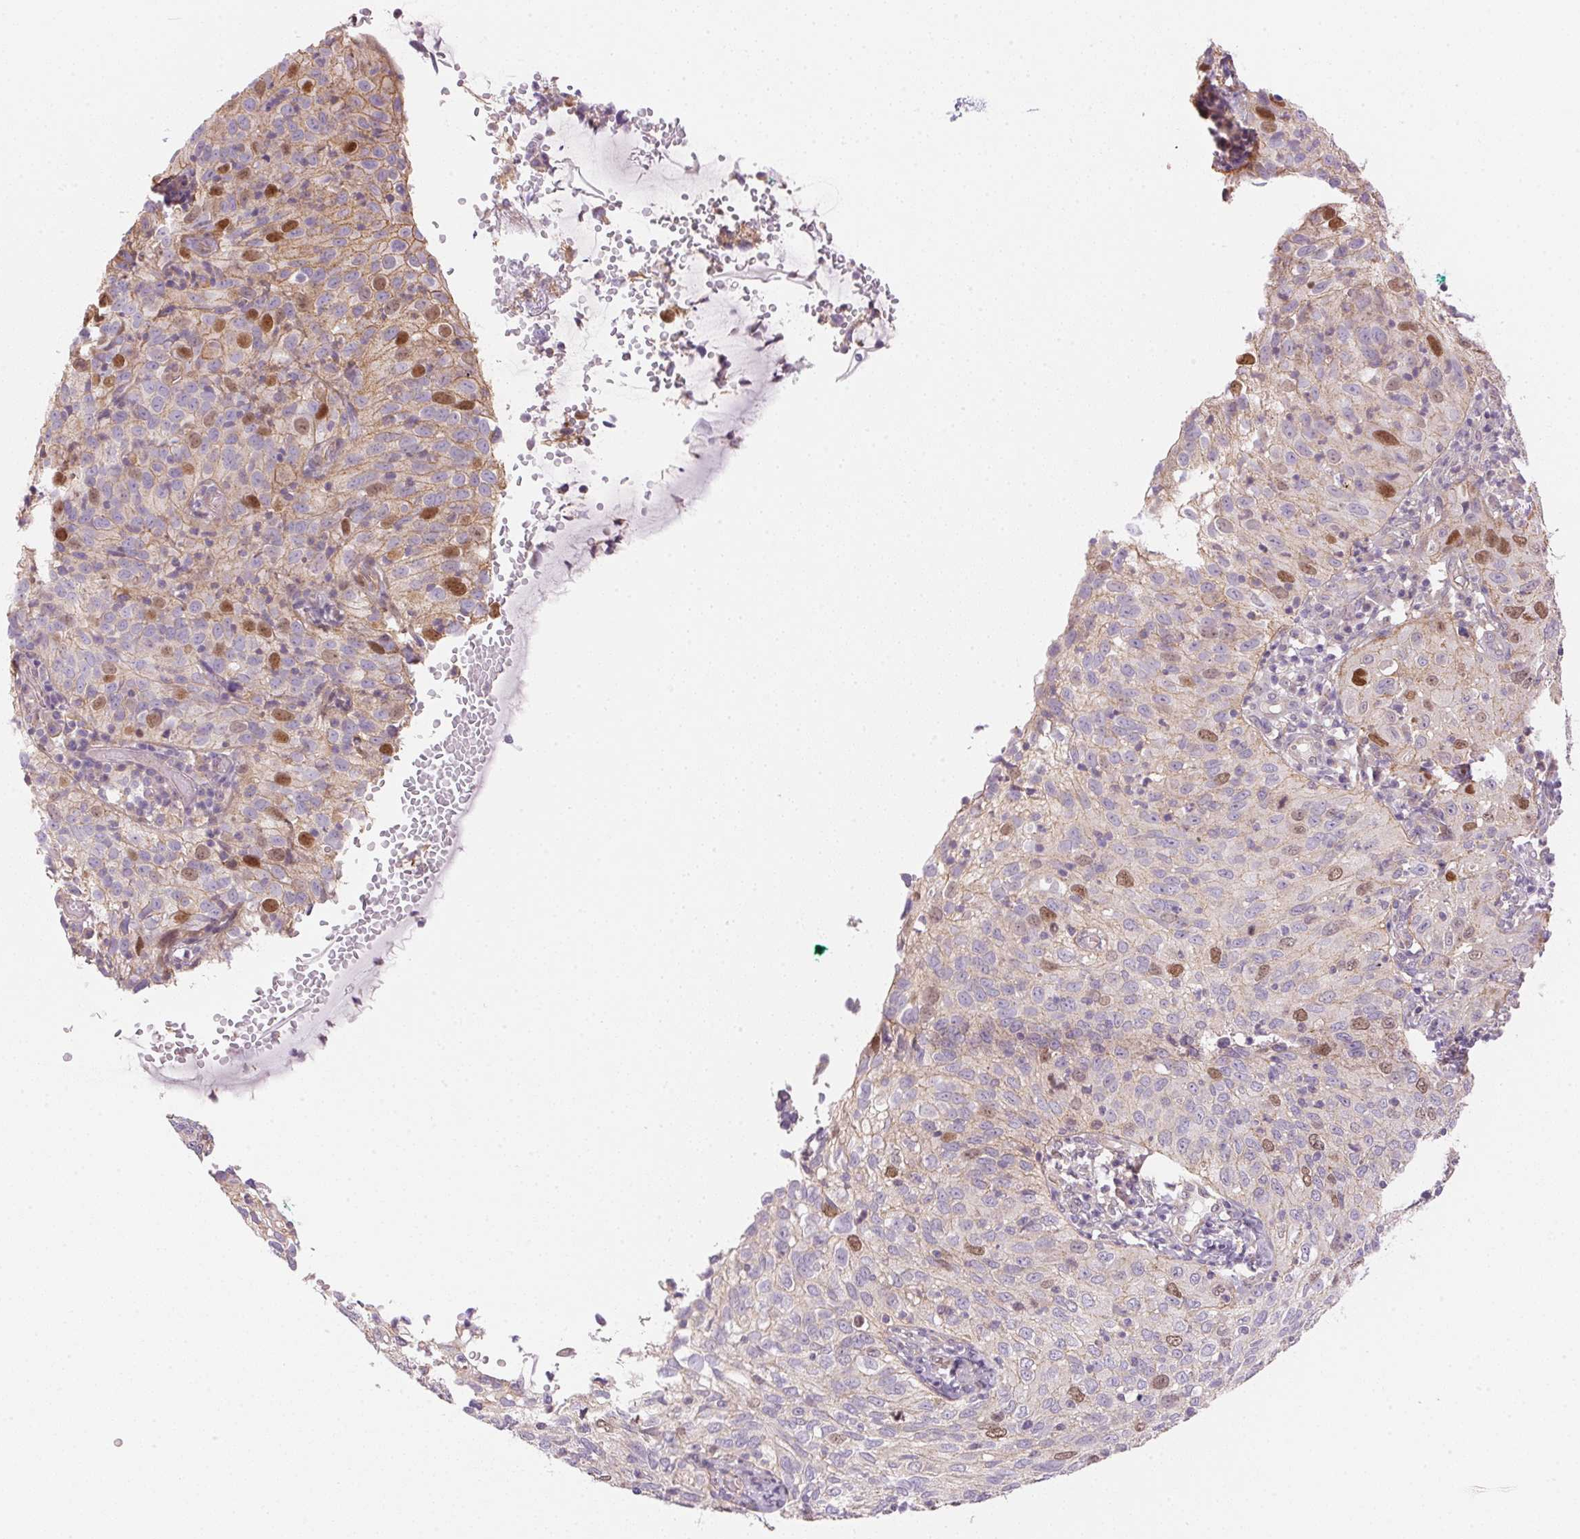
{"staining": {"intensity": "moderate", "quantity": "25%-75%", "location": "nuclear"}, "tissue": "cervical cancer", "cell_type": "Tumor cells", "image_type": "cancer", "snomed": [{"axis": "morphology", "description": "Squamous cell carcinoma, NOS"}, {"axis": "topography", "description": "Cervix"}], "caption": "Human squamous cell carcinoma (cervical) stained with a brown dye displays moderate nuclear positive positivity in about 25%-75% of tumor cells.", "gene": "SMTN", "patient": {"sex": "female", "age": 52}}